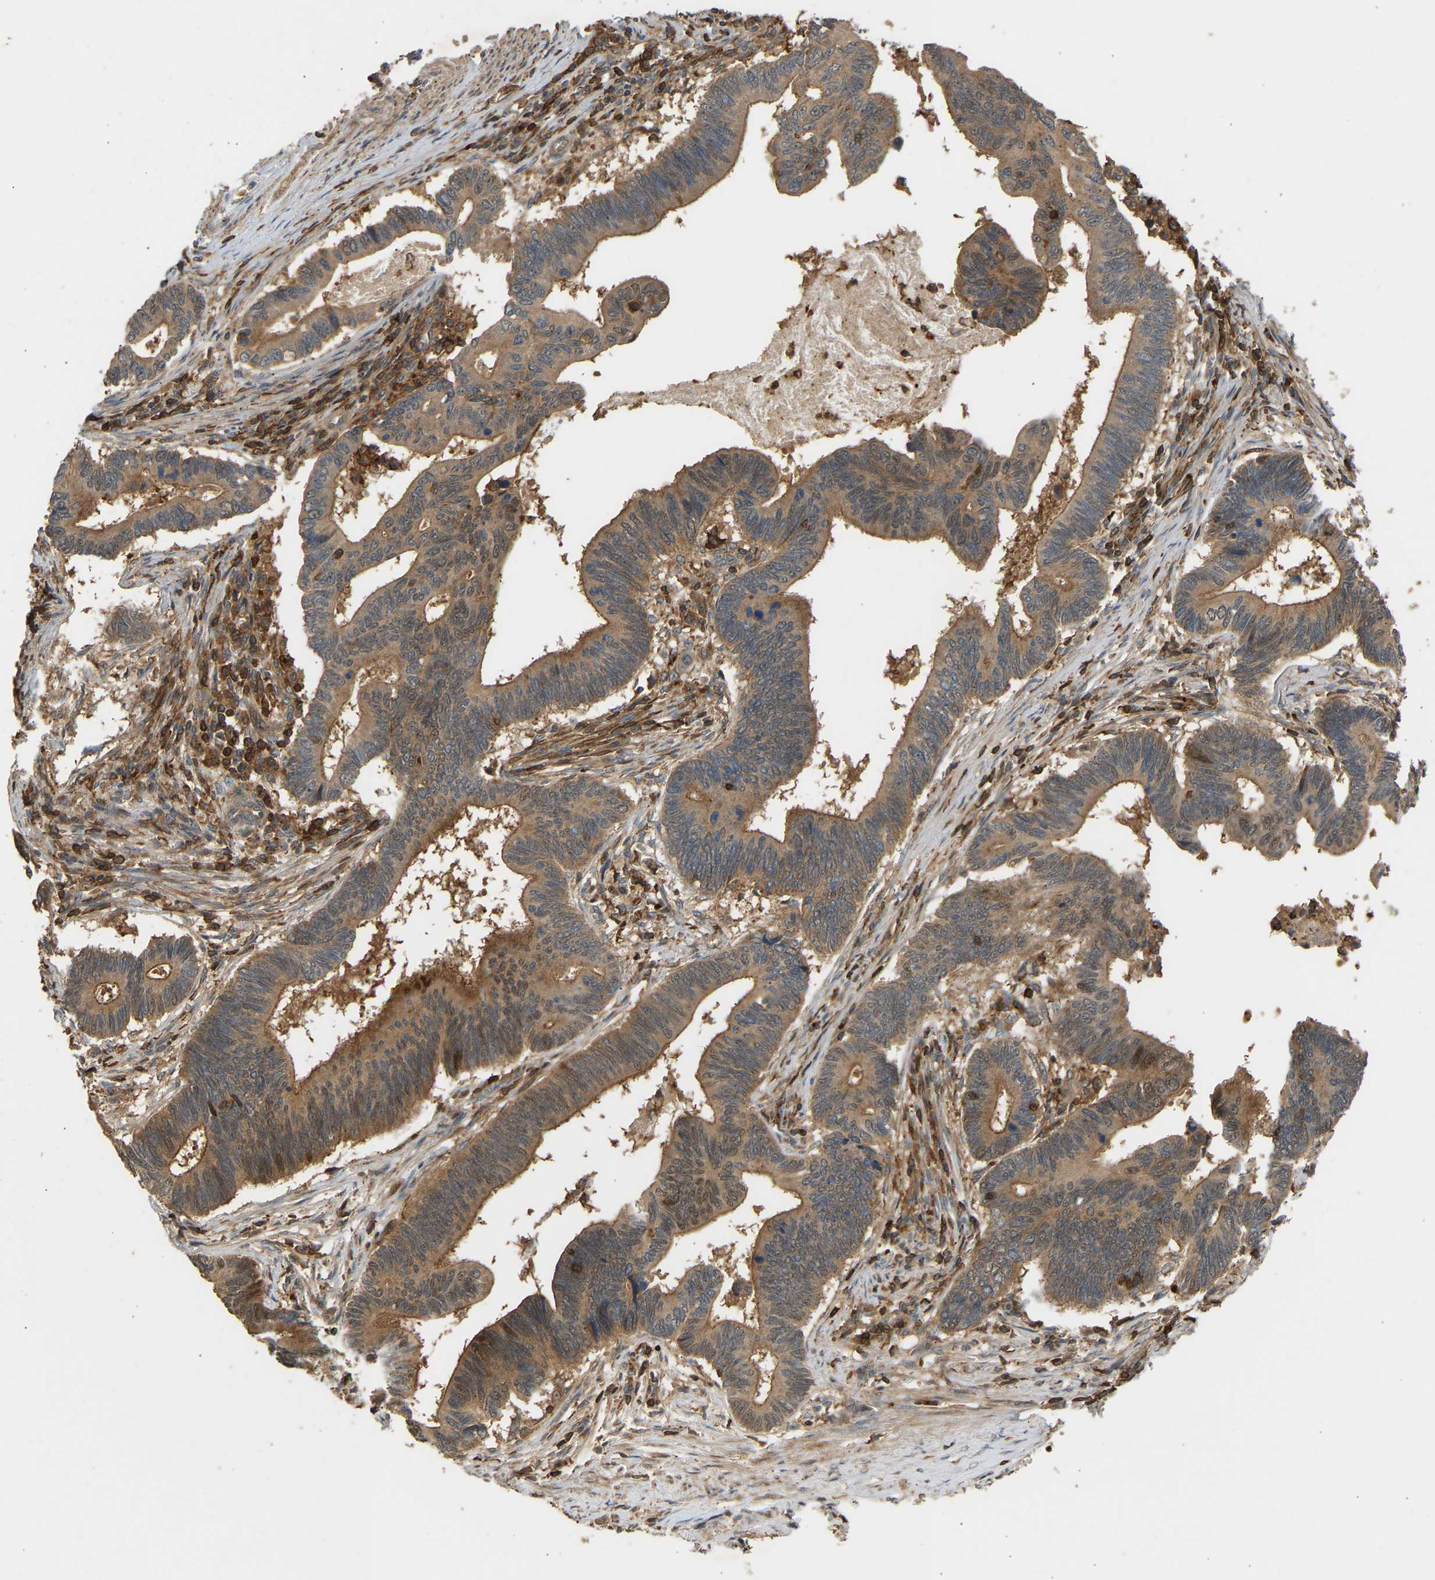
{"staining": {"intensity": "moderate", "quantity": ">75%", "location": "cytoplasmic/membranous"}, "tissue": "pancreatic cancer", "cell_type": "Tumor cells", "image_type": "cancer", "snomed": [{"axis": "morphology", "description": "Adenocarcinoma, NOS"}, {"axis": "topography", "description": "Pancreas"}], "caption": "Pancreatic adenocarcinoma stained with IHC exhibits moderate cytoplasmic/membranous staining in about >75% of tumor cells.", "gene": "GOPC", "patient": {"sex": "female", "age": 70}}